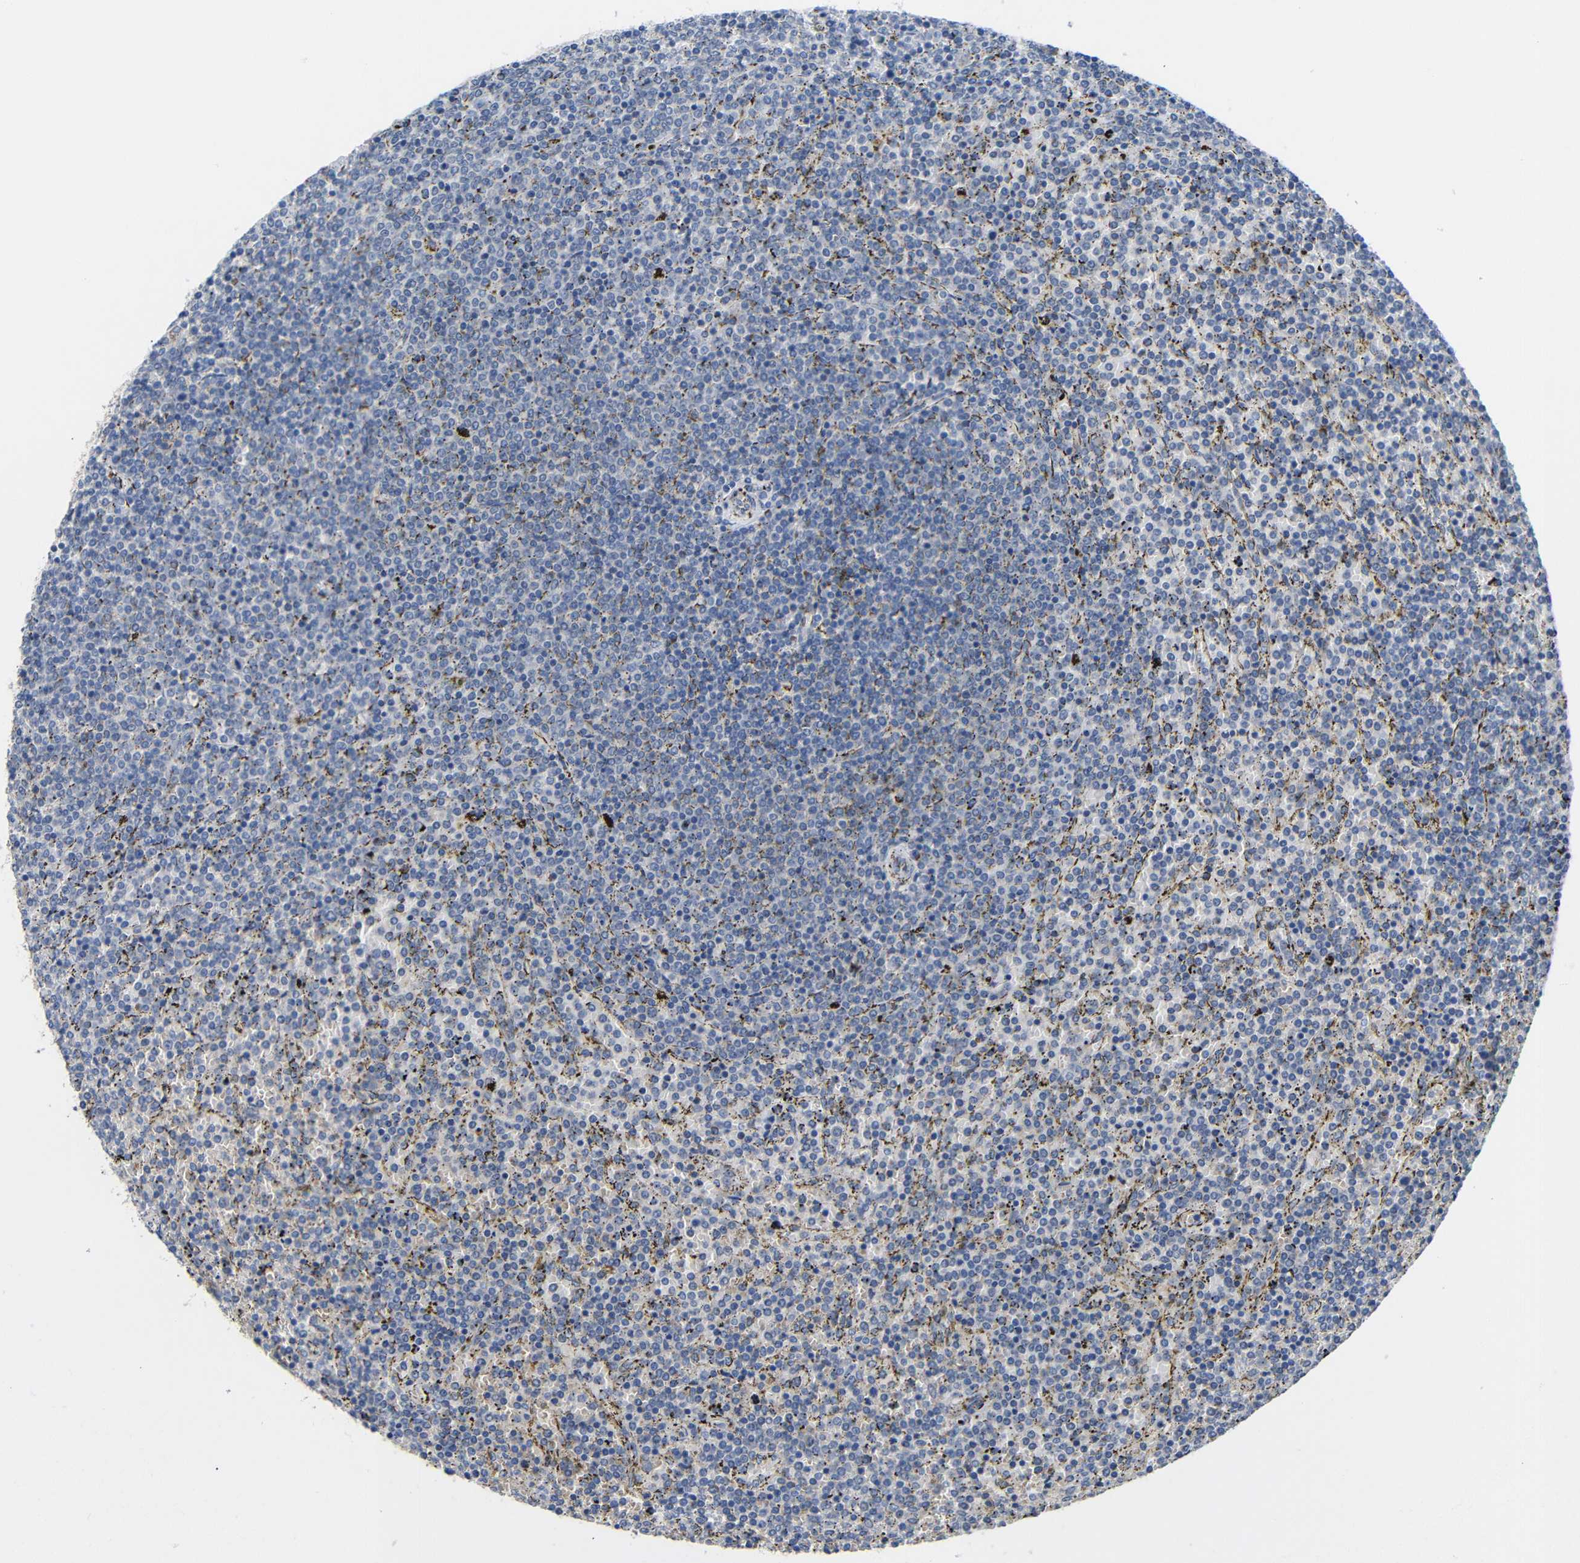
{"staining": {"intensity": "negative", "quantity": "none", "location": "none"}, "tissue": "lymphoma", "cell_type": "Tumor cells", "image_type": "cancer", "snomed": [{"axis": "morphology", "description": "Malignant lymphoma, non-Hodgkin's type, Low grade"}, {"axis": "topography", "description": "Spleen"}], "caption": "Immunohistochemical staining of human lymphoma exhibits no significant expression in tumor cells. (DAB immunohistochemistry (IHC), high magnification).", "gene": "HNF1A", "patient": {"sex": "female", "age": 77}}